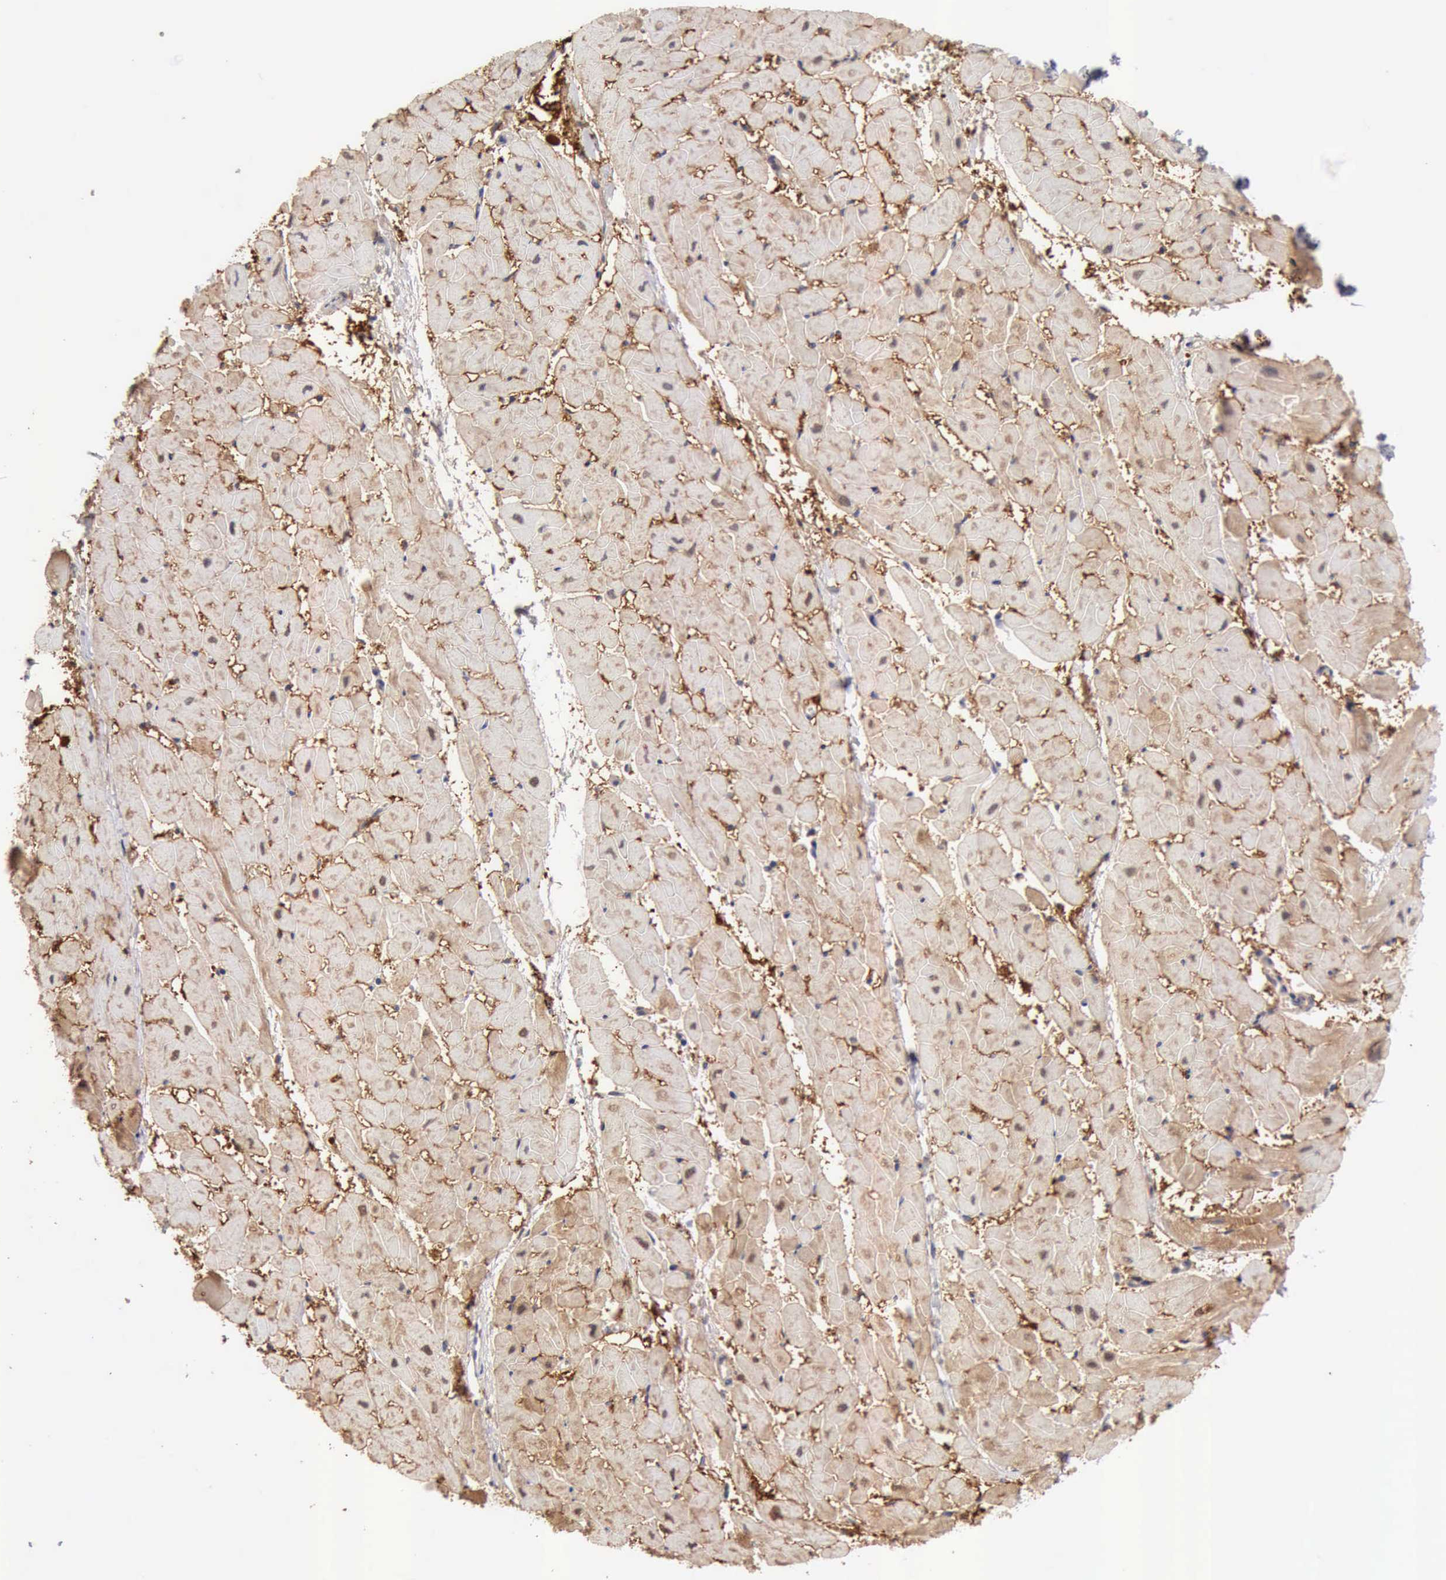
{"staining": {"intensity": "moderate", "quantity": ">75%", "location": "cytoplasmic/membranous,nuclear"}, "tissue": "heart muscle", "cell_type": "Cardiomyocytes", "image_type": "normal", "snomed": [{"axis": "morphology", "description": "Normal tissue, NOS"}, {"axis": "topography", "description": "Heart"}], "caption": "Brown immunohistochemical staining in benign heart muscle exhibits moderate cytoplasmic/membranous,nuclear expression in approximately >75% of cardiomyocytes.", "gene": "PTGR2", "patient": {"sex": "female", "age": 19}}